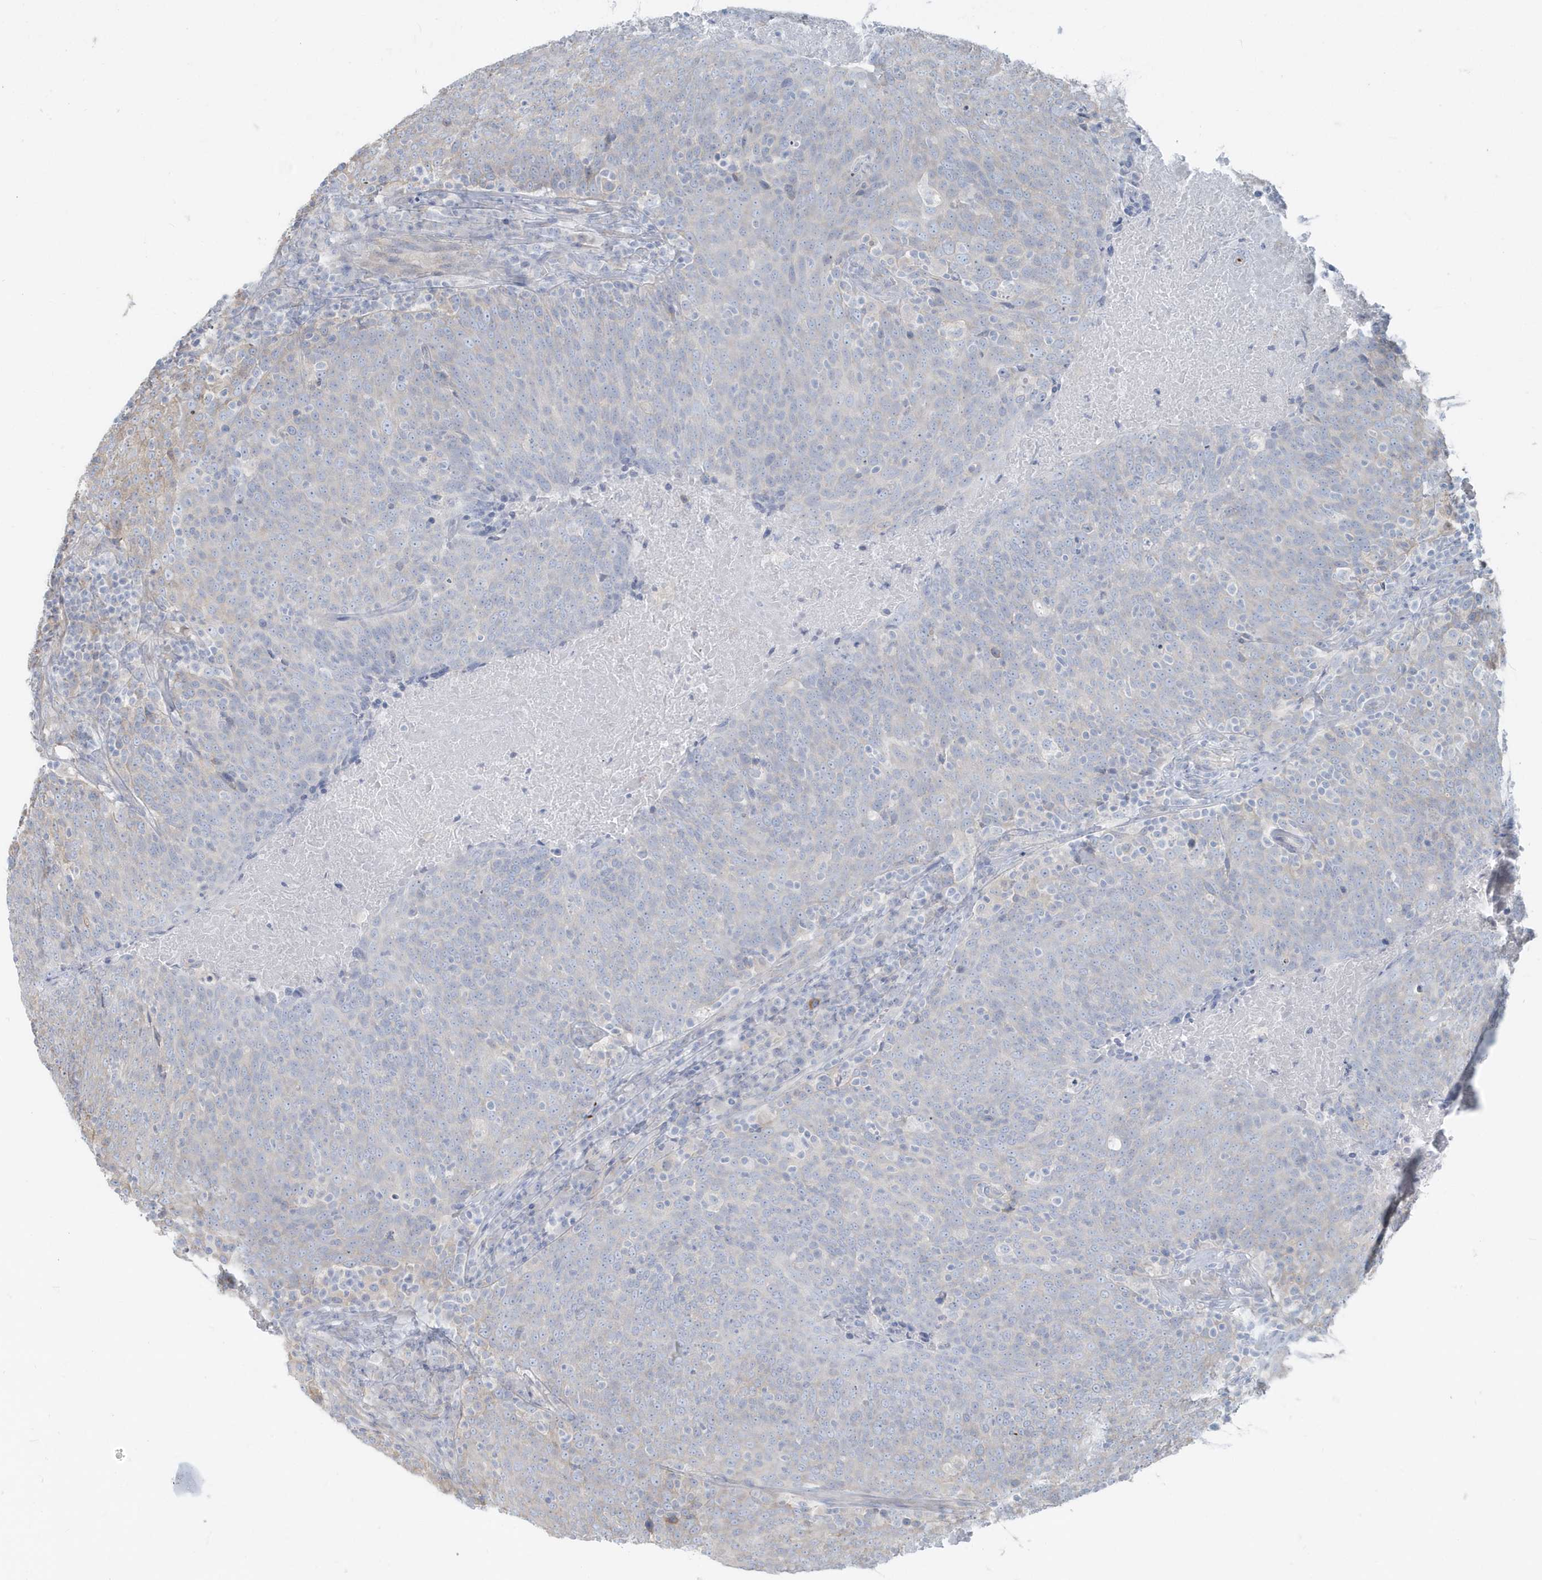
{"staining": {"intensity": "negative", "quantity": "none", "location": "none"}, "tissue": "head and neck cancer", "cell_type": "Tumor cells", "image_type": "cancer", "snomed": [{"axis": "morphology", "description": "Squamous cell carcinoma, NOS"}, {"axis": "morphology", "description": "Squamous cell carcinoma, metastatic, NOS"}, {"axis": "topography", "description": "Lymph node"}, {"axis": "topography", "description": "Head-Neck"}], "caption": "Tumor cells show no significant protein expression in head and neck metastatic squamous cell carcinoma.", "gene": "CCNJ", "patient": {"sex": "male", "age": 62}}